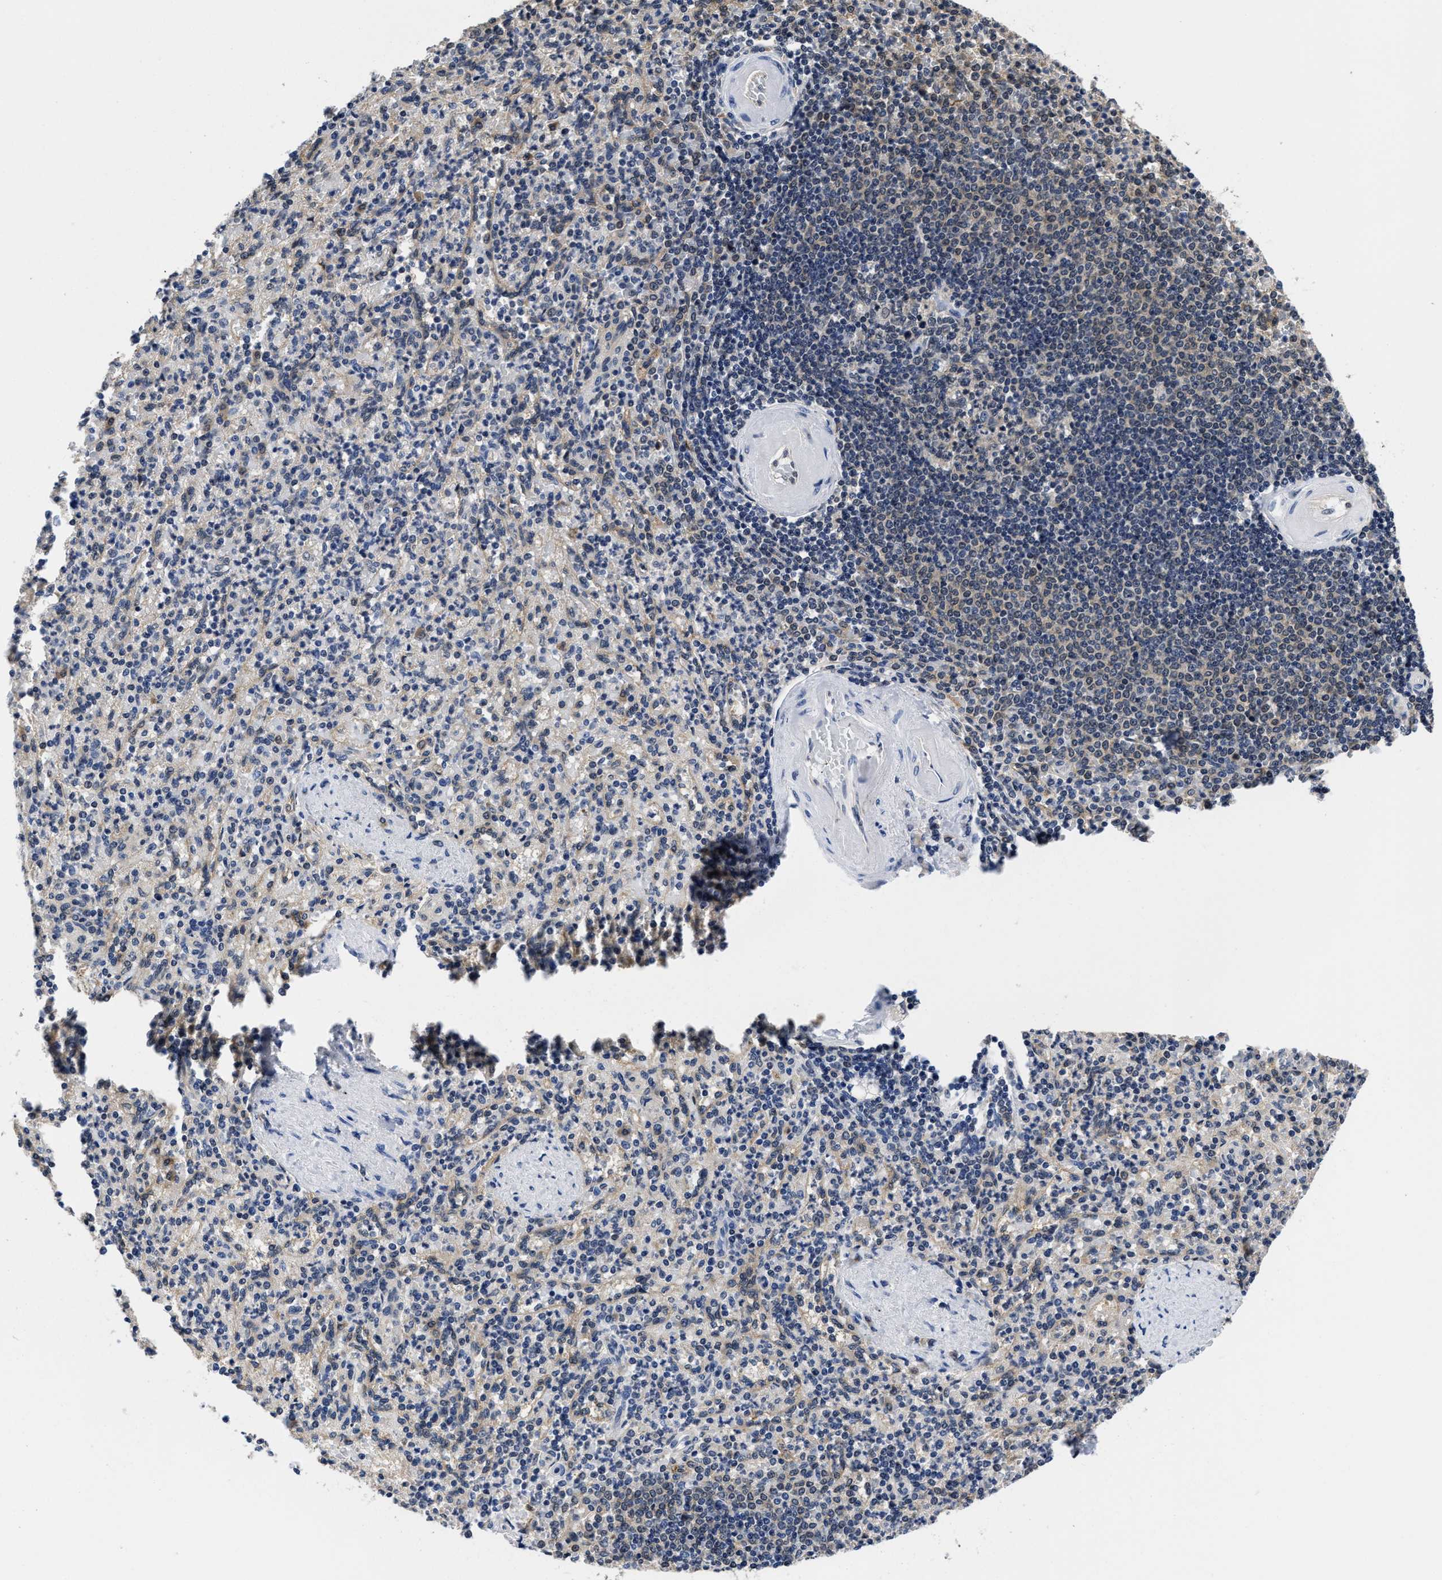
{"staining": {"intensity": "moderate", "quantity": "<25%", "location": "cytoplasmic/membranous"}, "tissue": "spleen", "cell_type": "Cells in red pulp", "image_type": "normal", "snomed": [{"axis": "morphology", "description": "Normal tissue, NOS"}, {"axis": "topography", "description": "Spleen"}], "caption": "Protein analysis of benign spleen shows moderate cytoplasmic/membranous expression in approximately <25% of cells in red pulp. (DAB (3,3'-diaminobenzidine) IHC with brightfield microscopy, high magnification).", "gene": "MCOLN2", "patient": {"sex": "female", "age": 74}}